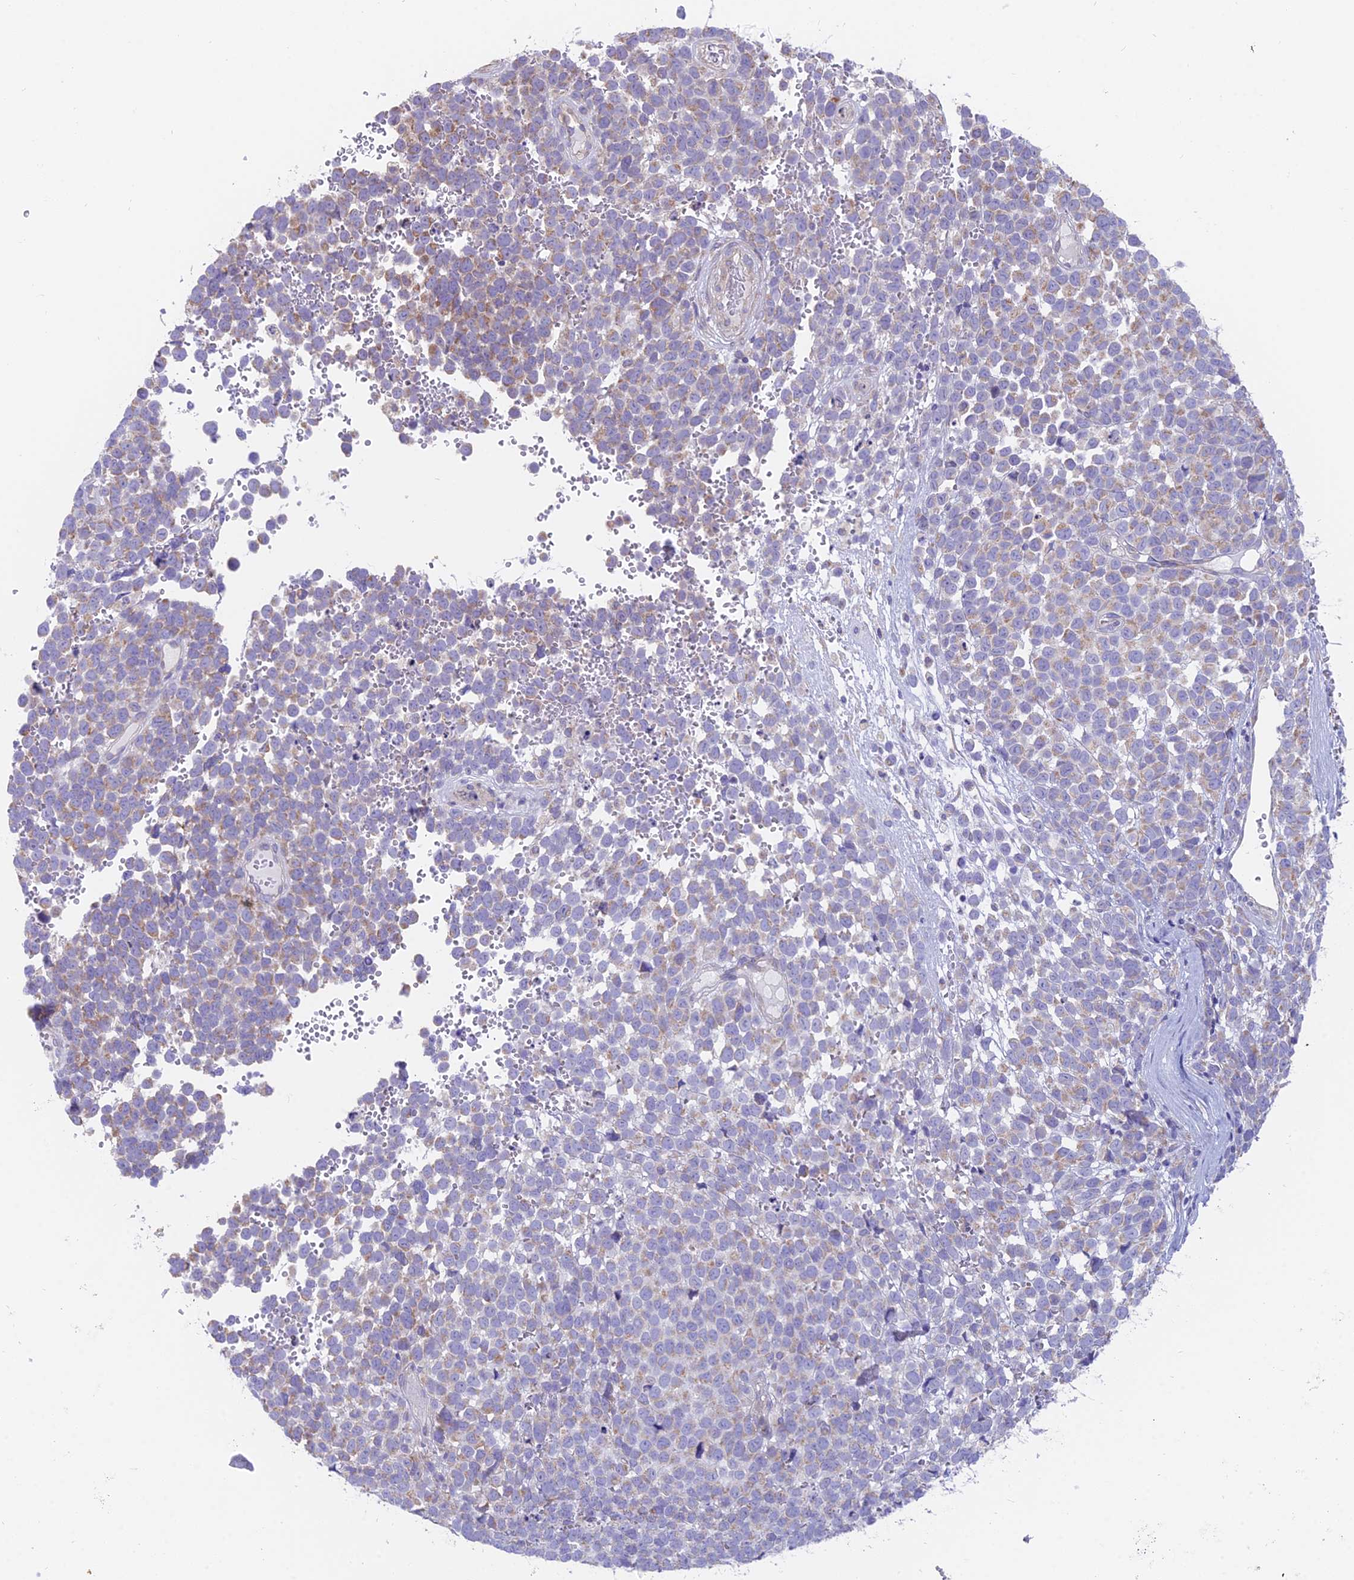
{"staining": {"intensity": "weak", "quantity": "<25%", "location": "cytoplasmic/membranous"}, "tissue": "melanoma", "cell_type": "Tumor cells", "image_type": "cancer", "snomed": [{"axis": "morphology", "description": "Malignant melanoma, NOS"}, {"axis": "topography", "description": "Nose, NOS"}], "caption": "Tumor cells show no significant protein expression in malignant melanoma.", "gene": "TBC1D20", "patient": {"sex": "female", "age": 48}}